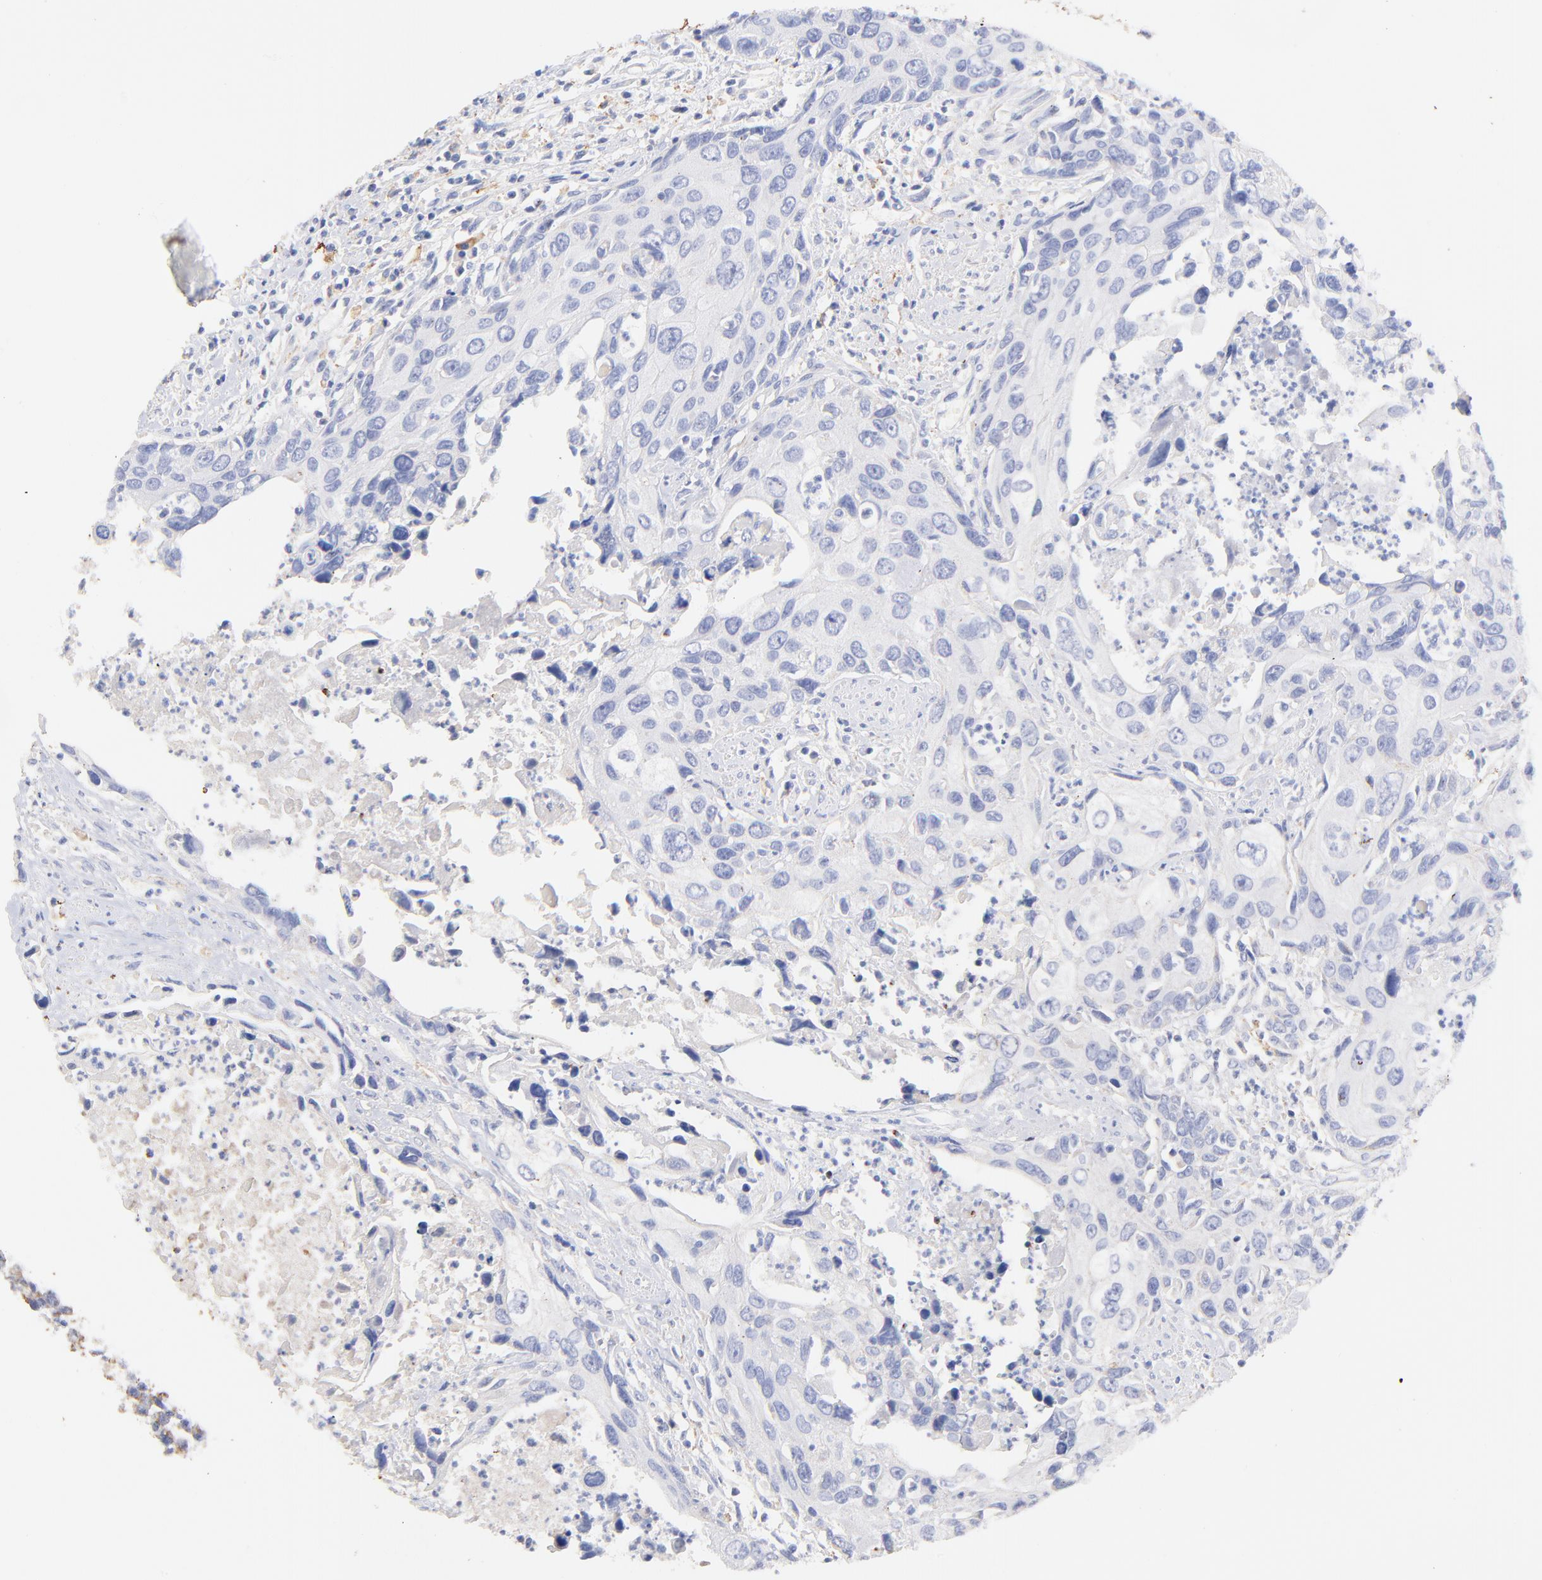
{"staining": {"intensity": "negative", "quantity": "none", "location": "none"}, "tissue": "urothelial cancer", "cell_type": "Tumor cells", "image_type": "cancer", "snomed": [{"axis": "morphology", "description": "Urothelial carcinoma, High grade"}, {"axis": "topography", "description": "Urinary bladder"}], "caption": "IHC of urothelial cancer reveals no expression in tumor cells.", "gene": "IGLV7-43", "patient": {"sex": "male", "age": 71}}